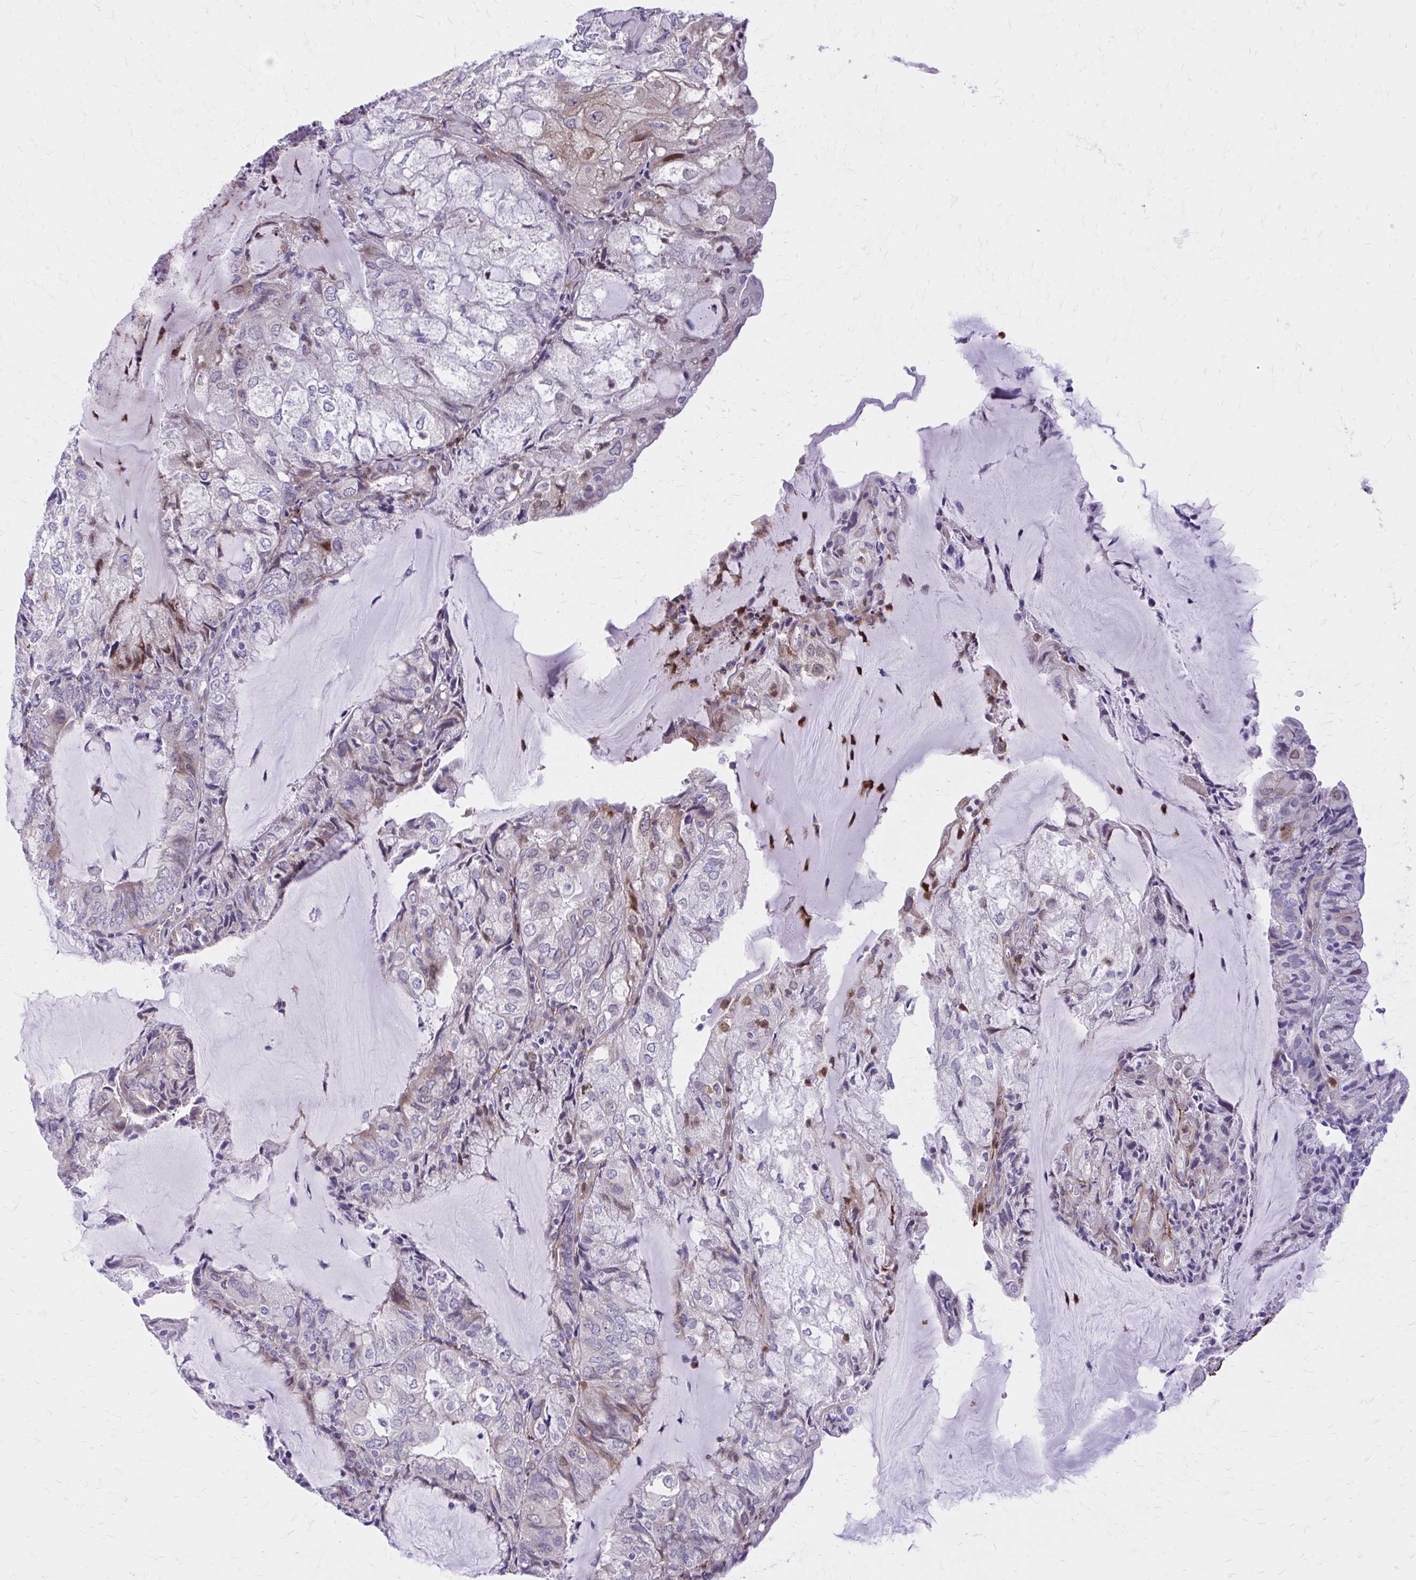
{"staining": {"intensity": "moderate", "quantity": "<25%", "location": "nuclear"}, "tissue": "endometrial cancer", "cell_type": "Tumor cells", "image_type": "cancer", "snomed": [{"axis": "morphology", "description": "Adenocarcinoma, NOS"}, {"axis": "topography", "description": "Endometrium"}], "caption": "IHC of human endometrial adenocarcinoma demonstrates low levels of moderate nuclear expression in approximately <25% of tumor cells.", "gene": "ADAMTSL1", "patient": {"sex": "female", "age": 81}}